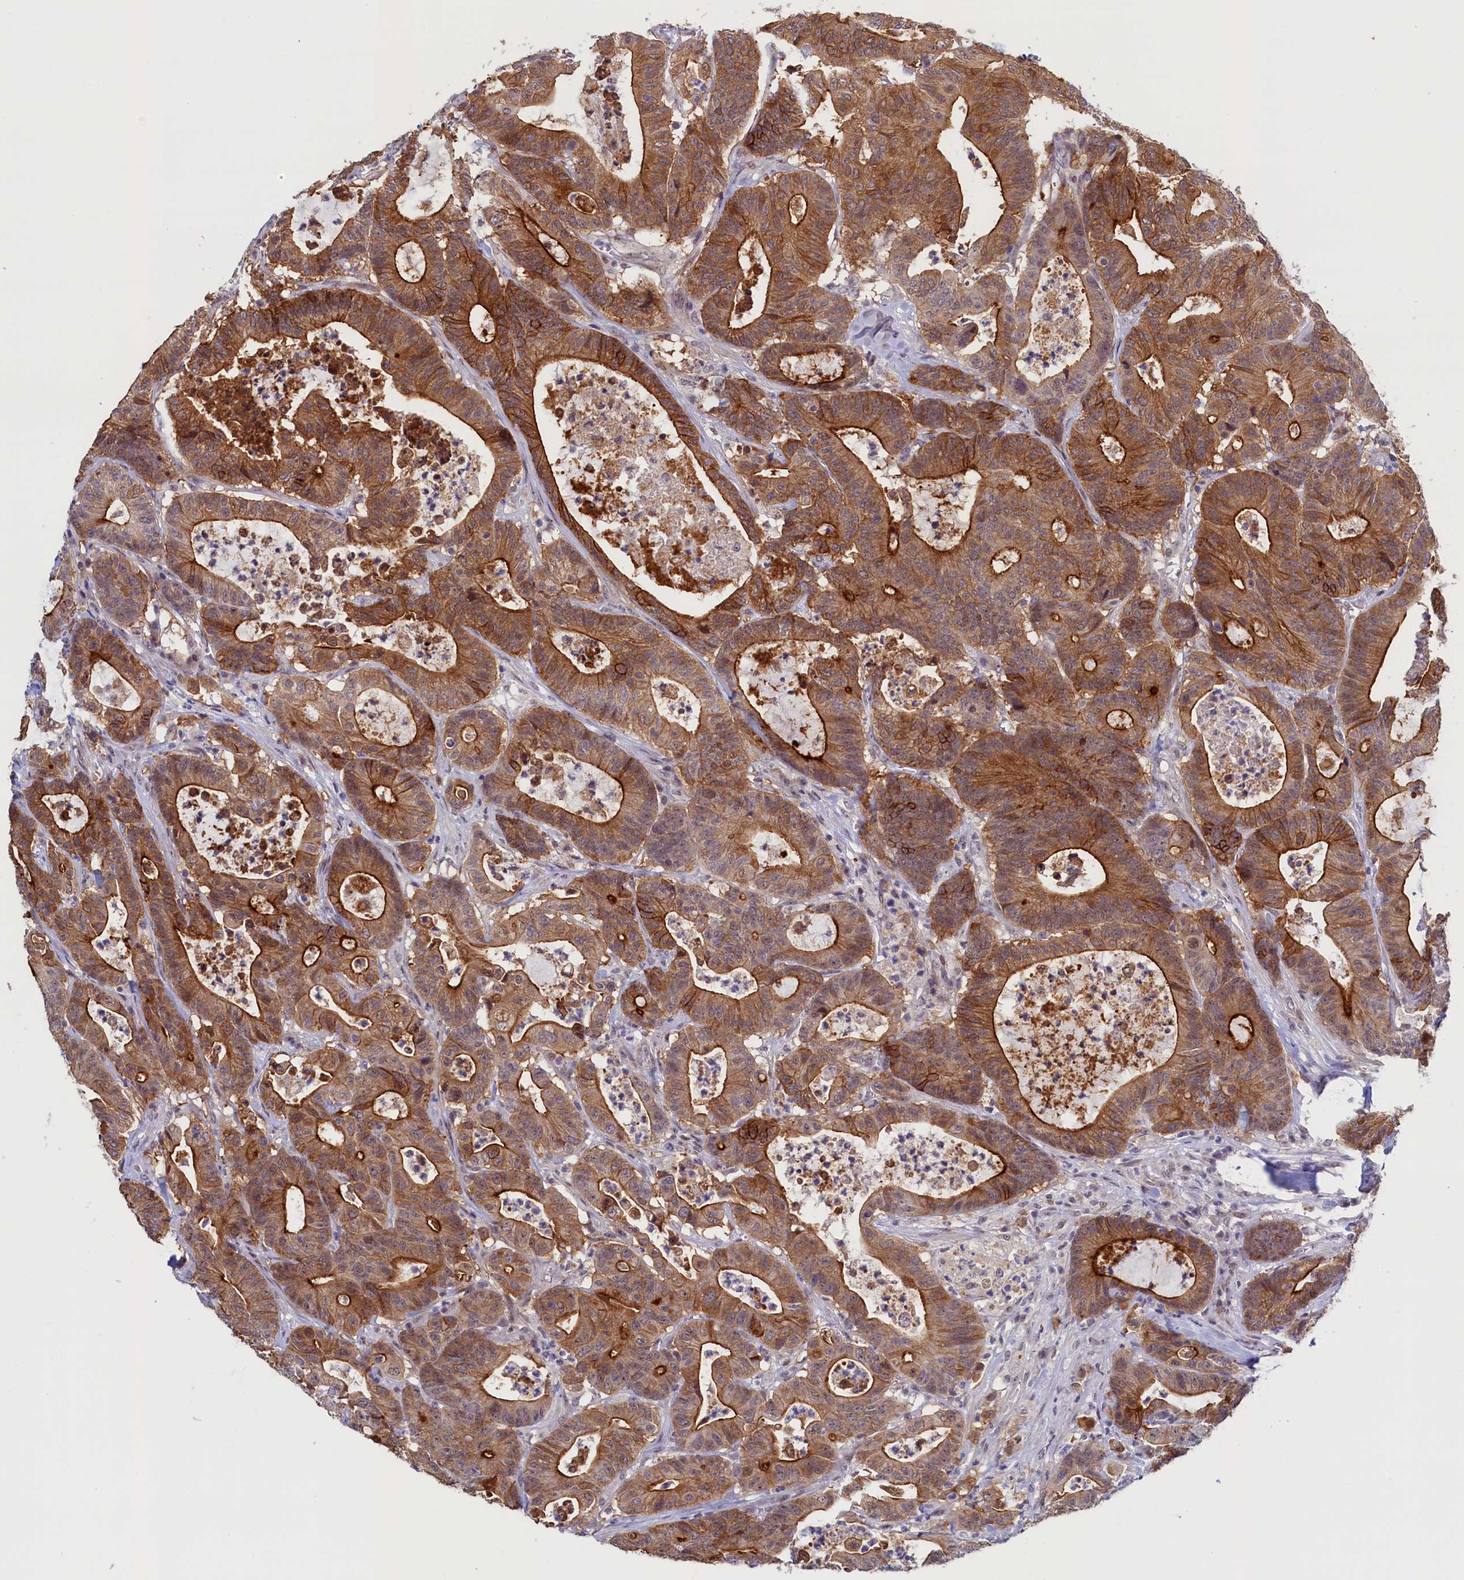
{"staining": {"intensity": "strong", "quantity": ">75%", "location": "cytoplasmic/membranous"}, "tissue": "colorectal cancer", "cell_type": "Tumor cells", "image_type": "cancer", "snomed": [{"axis": "morphology", "description": "Adenocarcinoma, NOS"}, {"axis": "topography", "description": "Colon"}], "caption": "An immunohistochemistry photomicrograph of tumor tissue is shown. Protein staining in brown labels strong cytoplasmic/membranous positivity in colorectal adenocarcinoma within tumor cells.", "gene": "PACSIN3", "patient": {"sex": "female", "age": 84}}